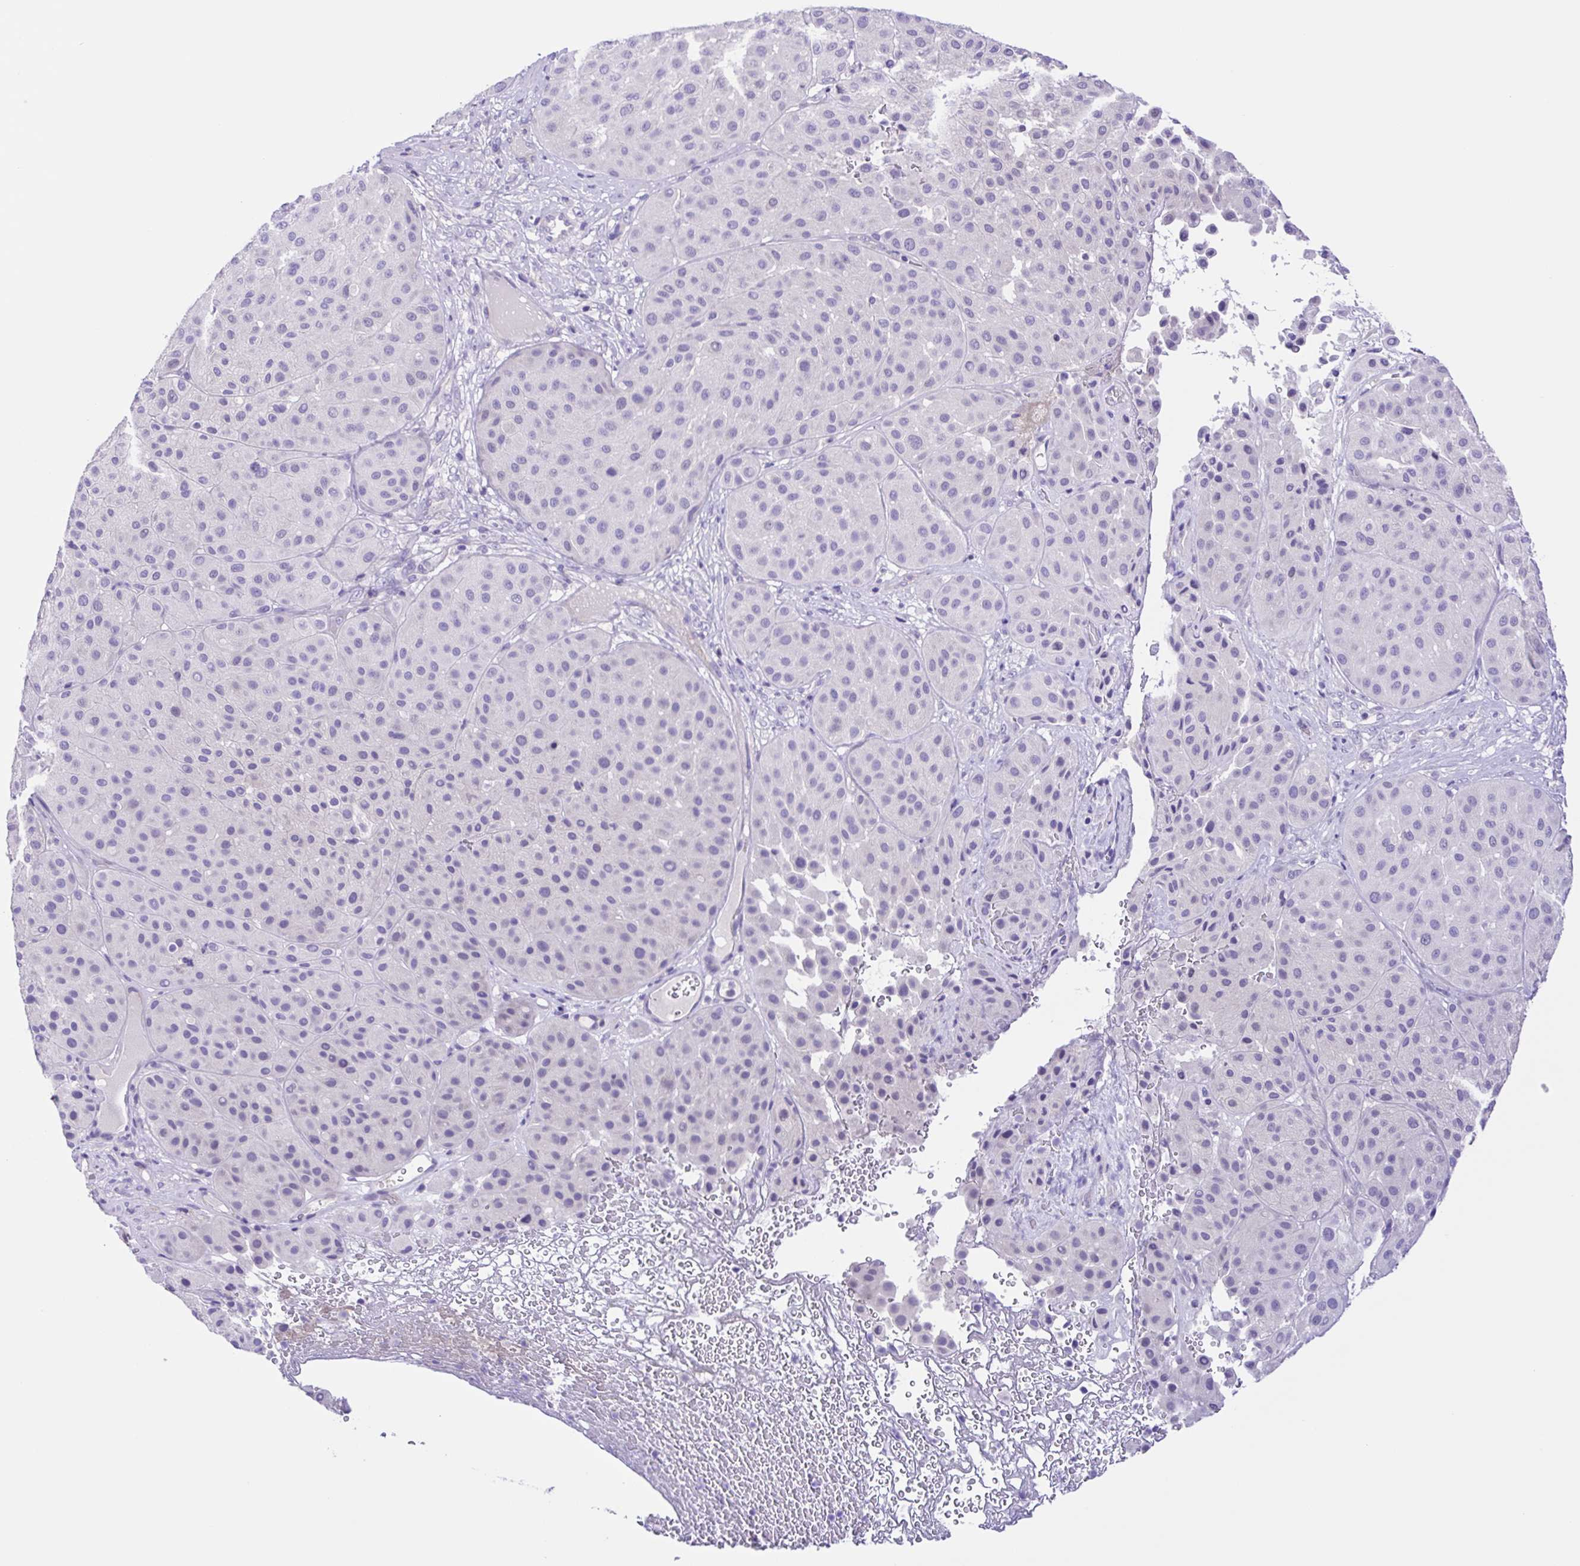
{"staining": {"intensity": "negative", "quantity": "none", "location": "none"}, "tissue": "melanoma", "cell_type": "Tumor cells", "image_type": "cancer", "snomed": [{"axis": "morphology", "description": "Malignant melanoma, Metastatic site"}, {"axis": "topography", "description": "Smooth muscle"}], "caption": "Malignant melanoma (metastatic site) stained for a protein using immunohistochemistry (IHC) reveals no expression tumor cells.", "gene": "ISM2", "patient": {"sex": "male", "age": 41}}